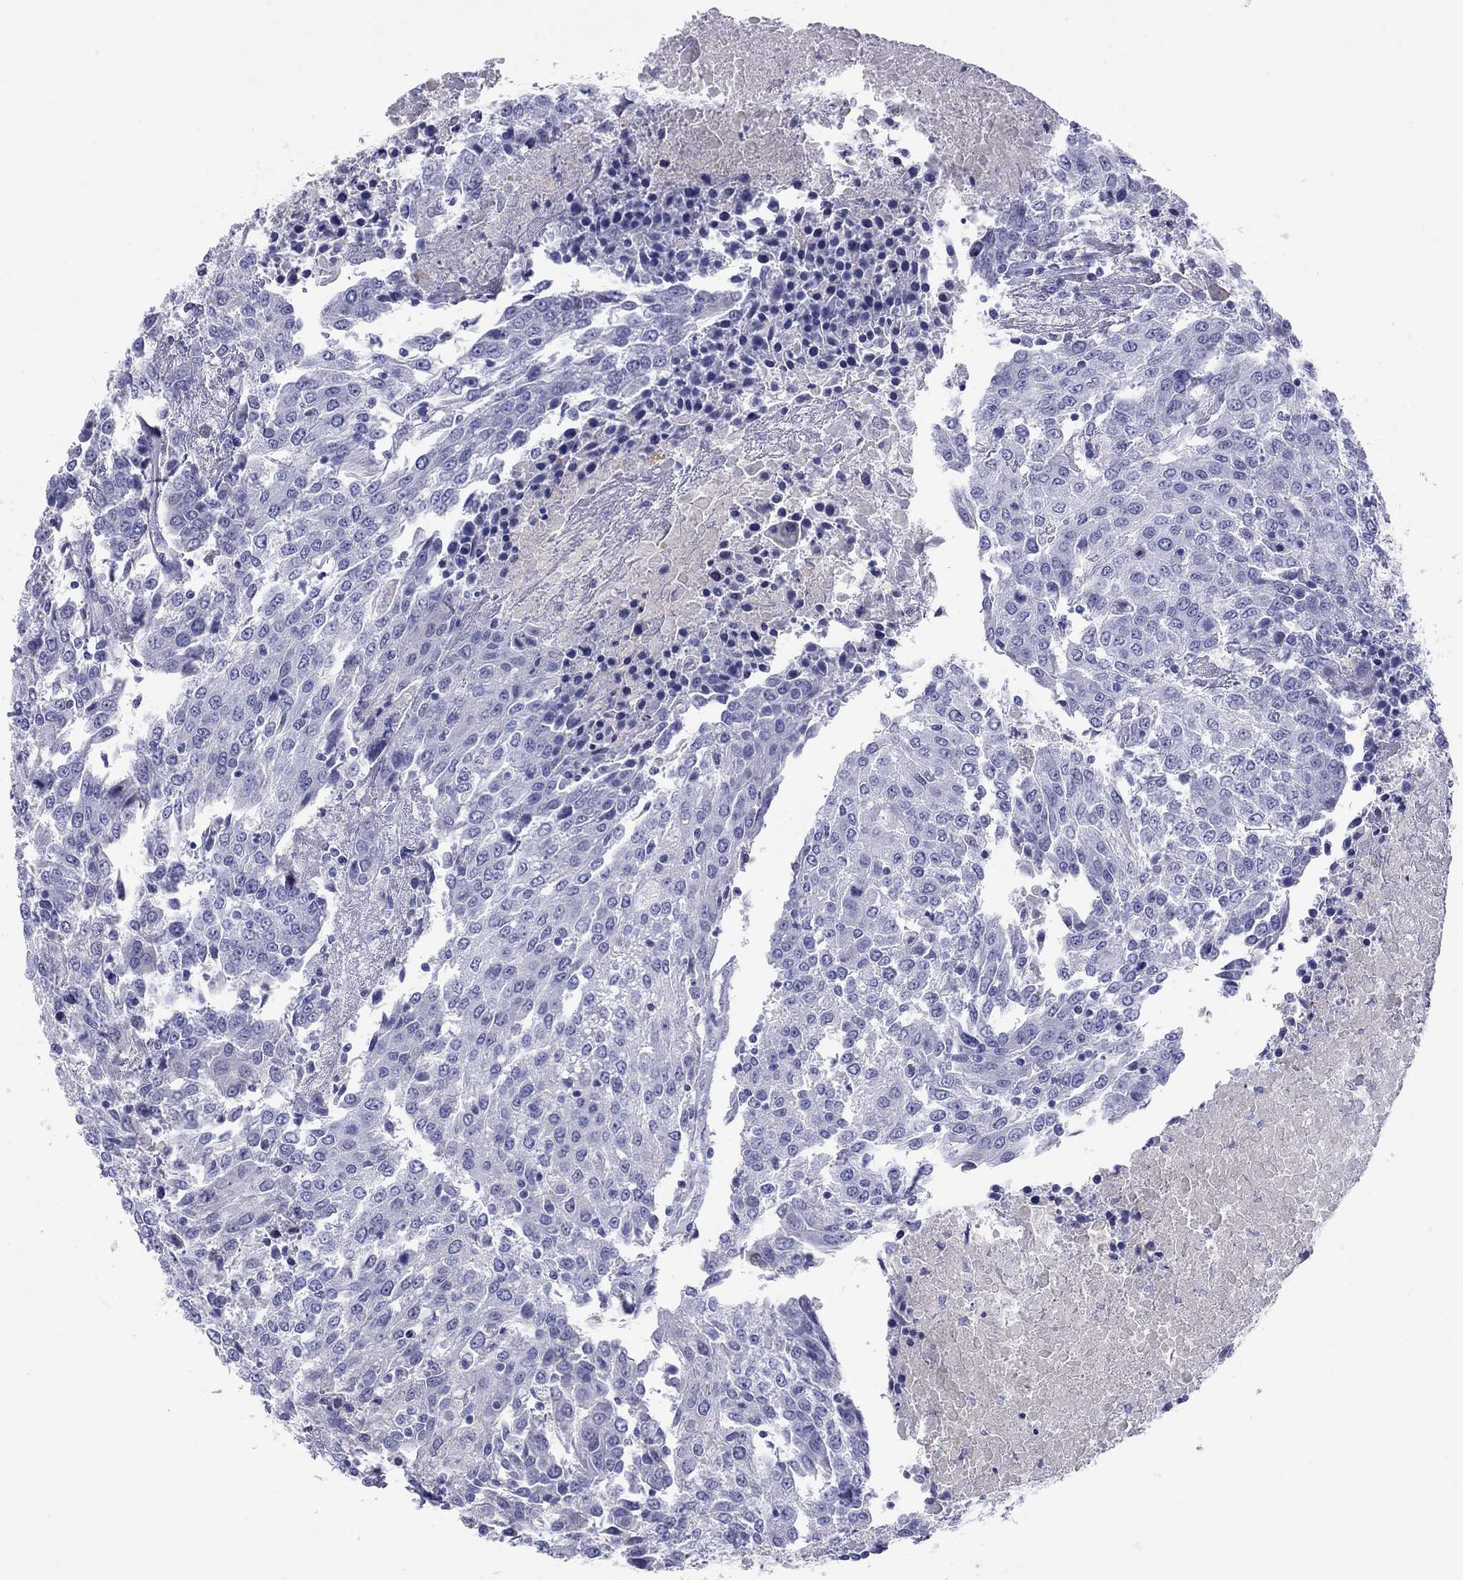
{"staining": {"intensity": "negative", "quantity": "none", "location": "none"}, "tissue": "urothelial cancer", "cell_type": "Tumor cells", "image_type": "cancer", "snomed": [{"axis": "morphology", "description": "Urothelial carcinoma, High grade"}, {"axis": "topography", "description": "Urinary bladder"}], "caption": "Immunohistochemistry photomicrograph of high-grade urothelial carcinoma stained for a protein (brown), which demonstrates no staining in tumor cells.", "gene": "CMYA5", "patient": {"sex": "female", "age": 85}}